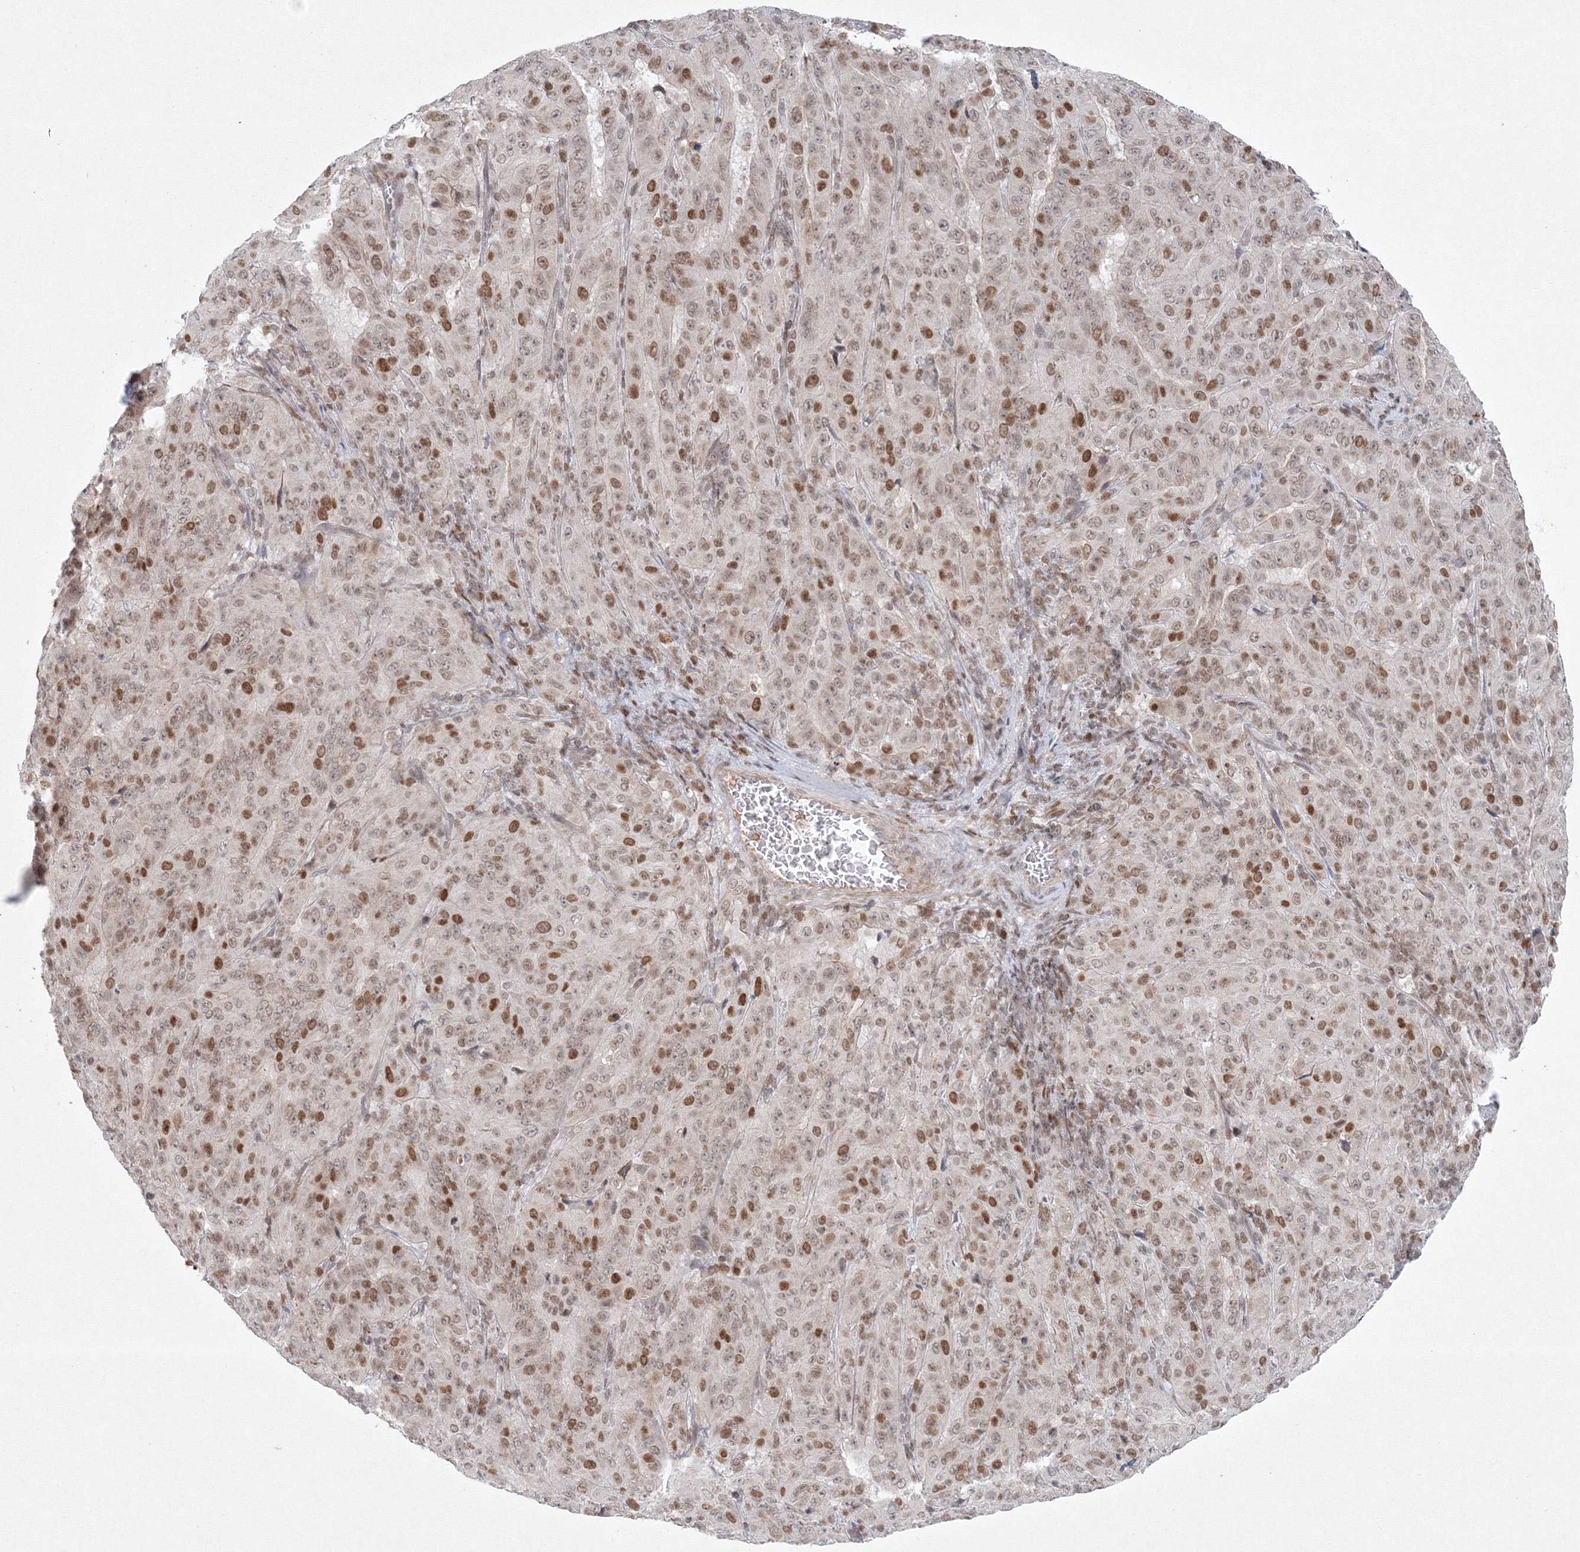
{"staining": {"intensity": "moderate", "quantity": "25%-75%", "location": "nuclear"}, "tissue": "pancreatic cancer", "cell_type": "Tumor cells", "image_type": "cancer", "snomed": [{"axis": "morphology", "description": "Adenocarcinoma, NOS"}, {"axis": "topography", "description": "Pancreas"}], "caption": "An IHC photomicrograph of tumor tissue is shown. Protein staining in brown labels moderate nuclear positivity in adenocarcinoma (pancreatic) within tumor cells.", "gene": "KIF4A", "patient": {"sex": "male", "age": 63}}